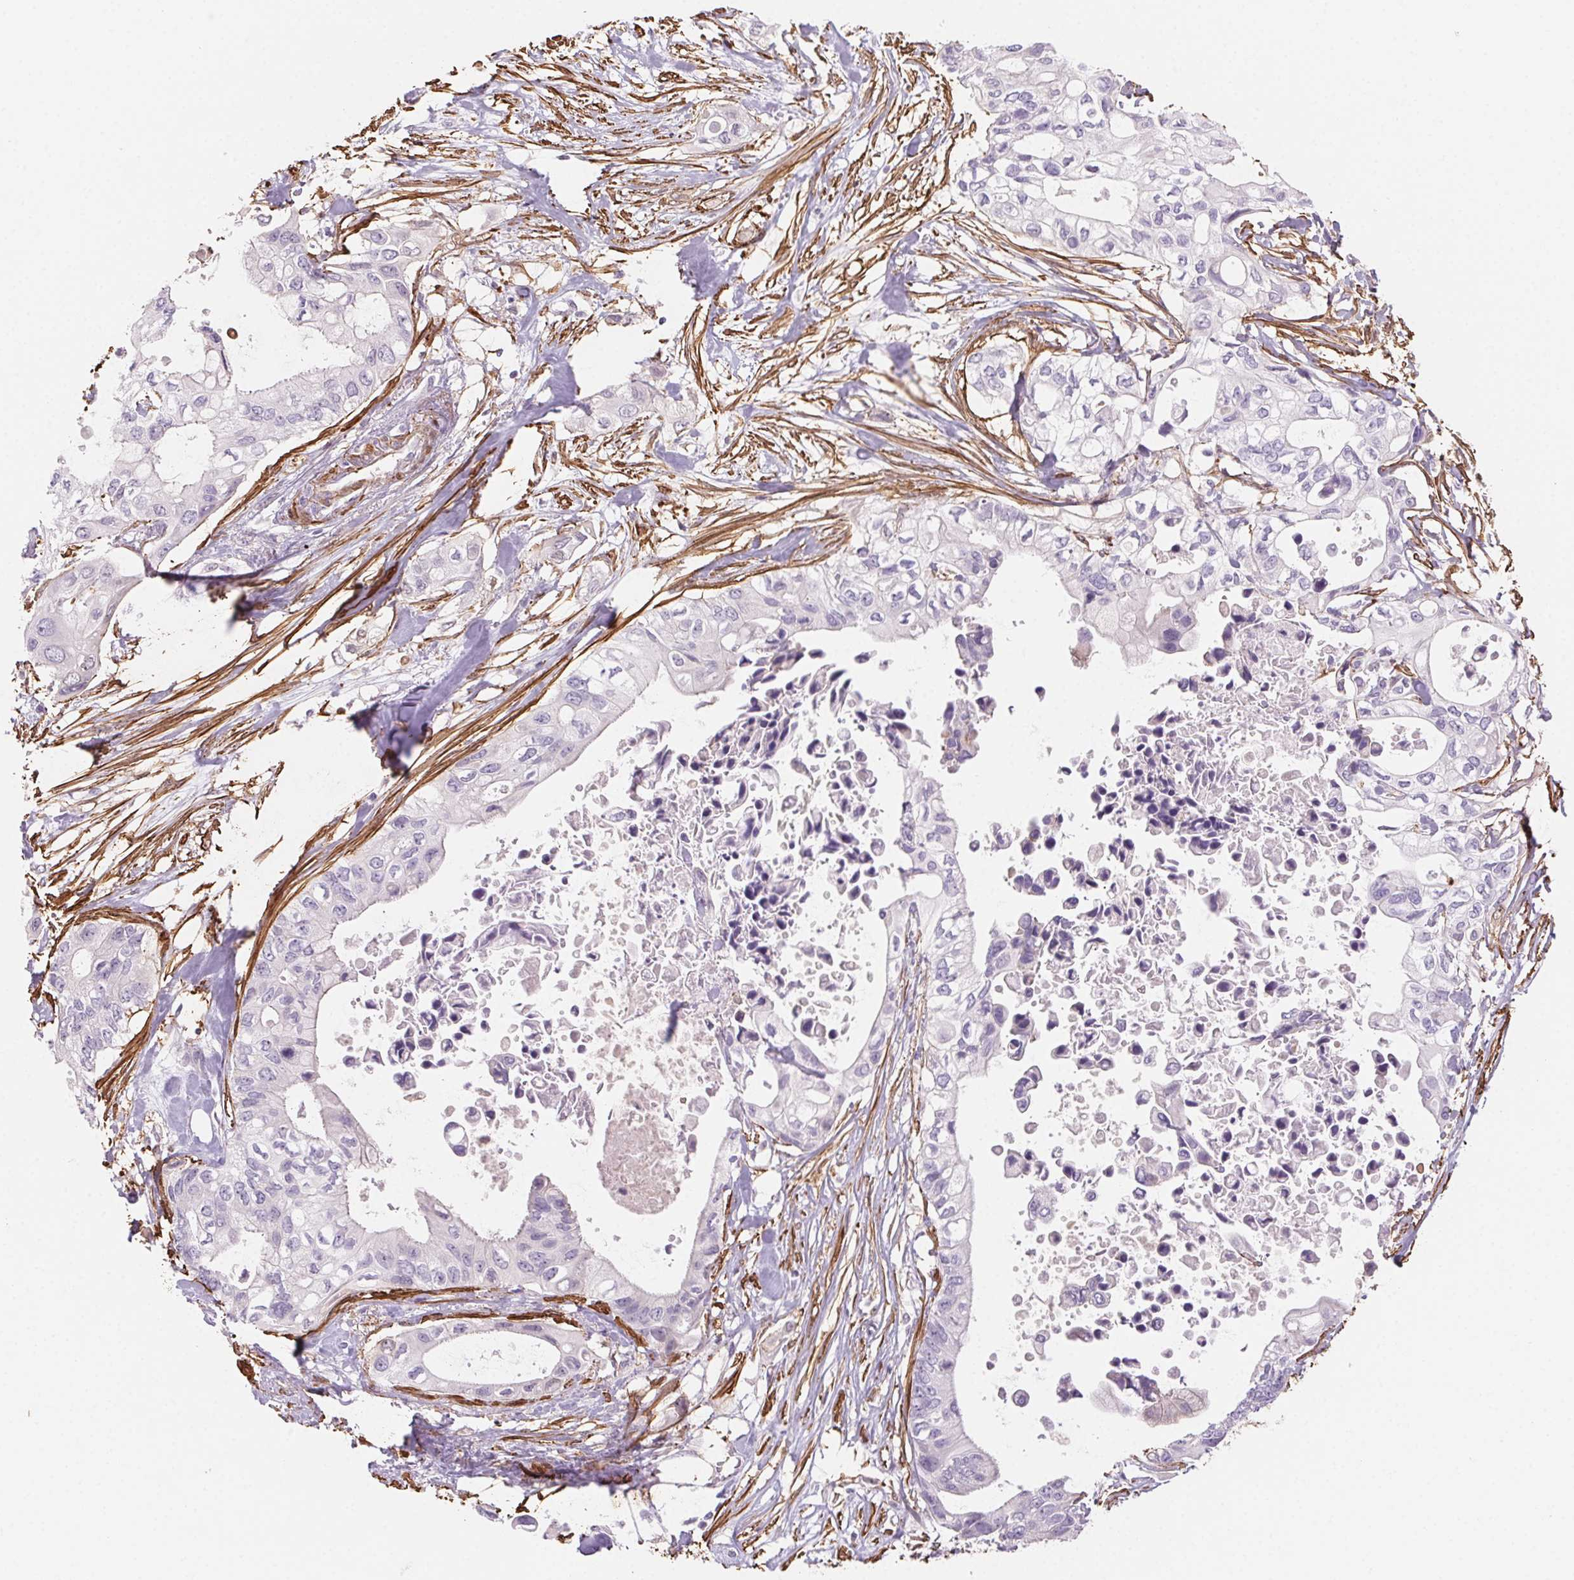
{"staining": {"intensity": "negative", "quantity": "none", "location": "none"}, "tissue": "pancreatic cancer", "cell_type": "Tumor cells", "image_type": "cancer", "snomed": [{"axis": "morphology", "description": "Adenocarcinoma, NOS"}, {"axis": "topography", "description": "Pancreas"}], "caption": "Histopathology image shows no protein staining in tumor cells of pancreatic cancer (adenocarcinoma) tissue.", "gene": "GPX8", "patient": {"sex": "female", "age": 63}}